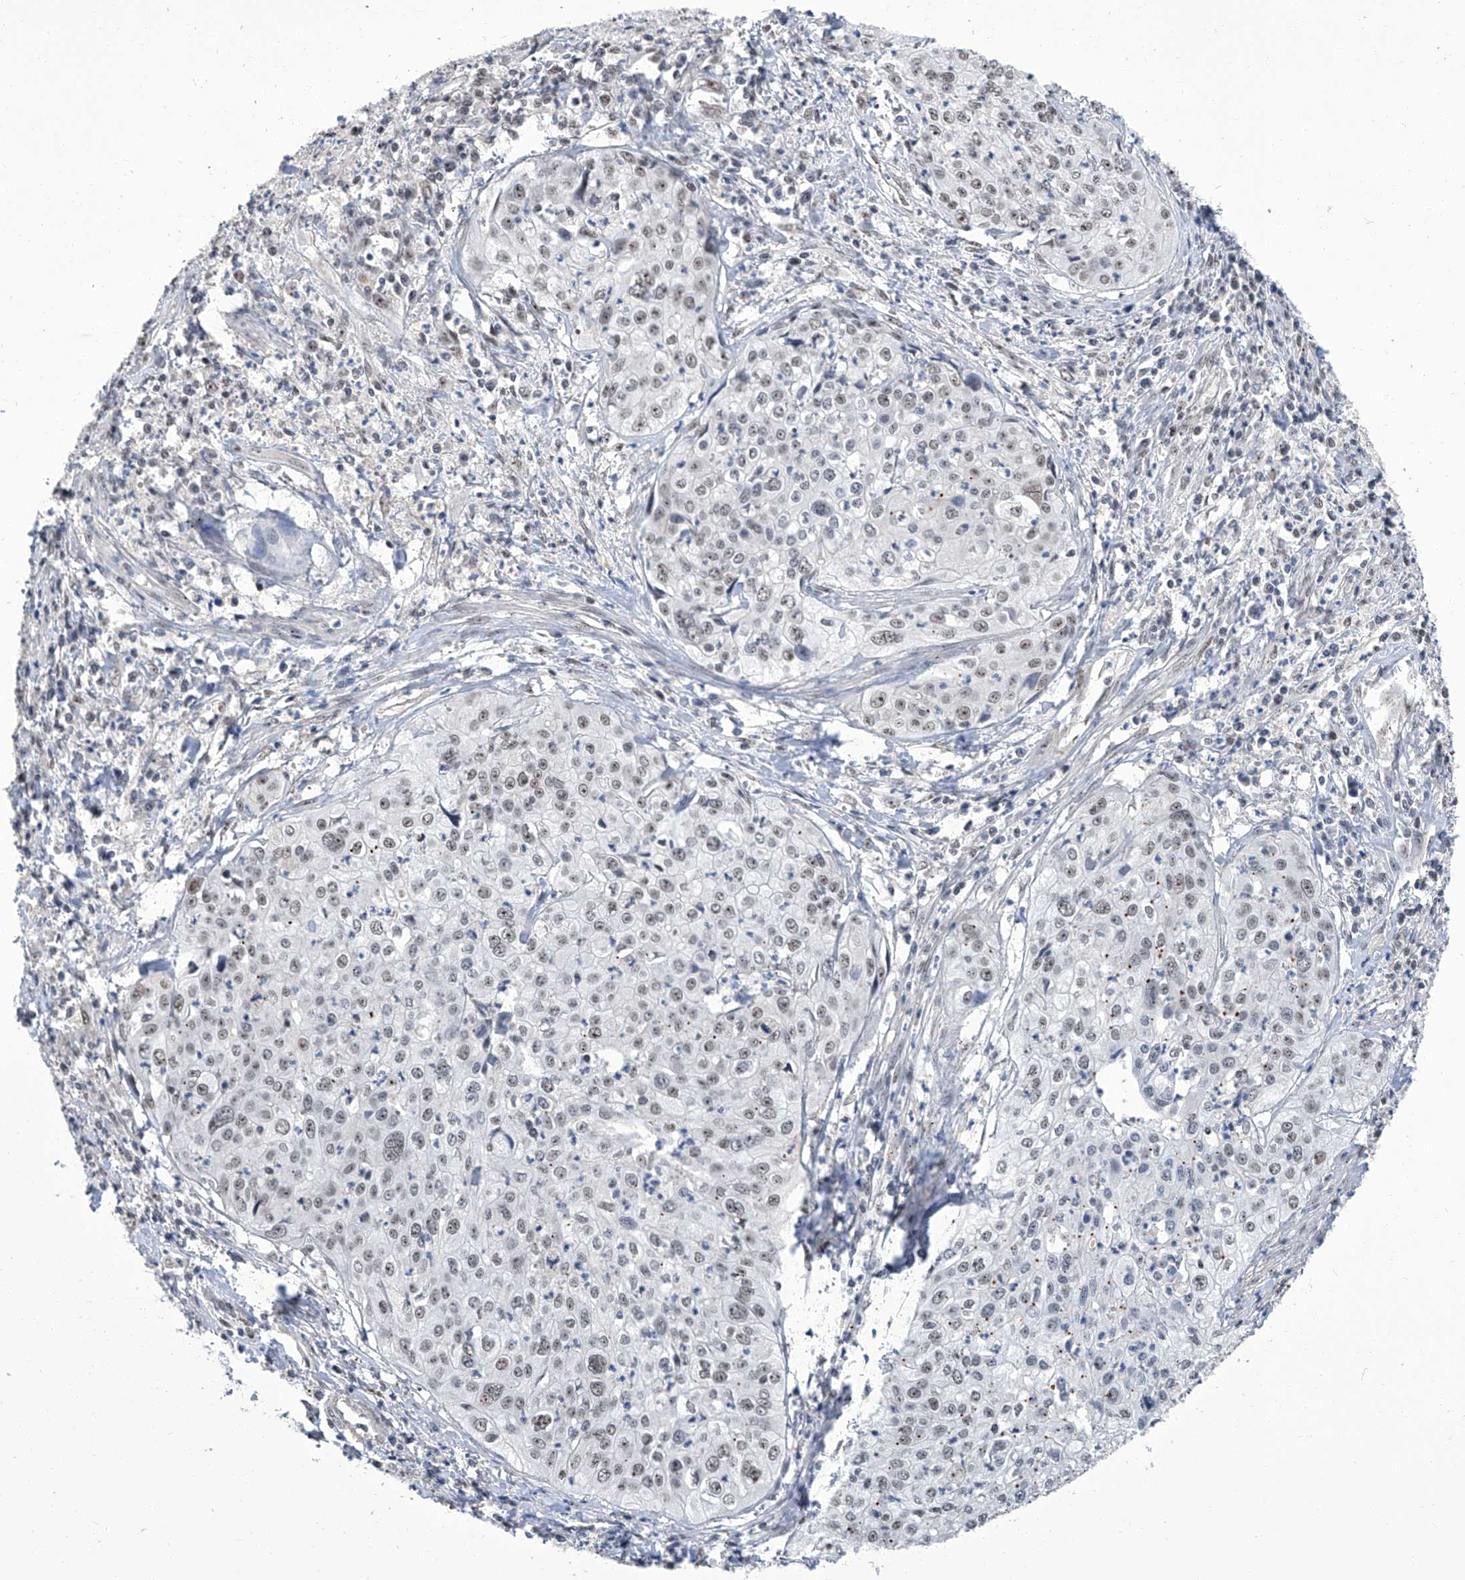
{"staining": {"intensity": "weak", "quantity": "<25%", "location": "nuclear"}, "tissue": "cervical cancer", "cell_type": "Tumor cells", "image_type": "cancer", "snomed": [{"axis": "morphology", "description": "Squamous cell carcinoma, NOS"}, {"axis": "topography", "description": "Cervix"}], "caption": "Cervical cancer (squamous cell carcinoma) stained for a protein using IHC reveals no expression tumor cells.", "gene": "CMTR1", "patient": {"sex": "female", "age": 31}}